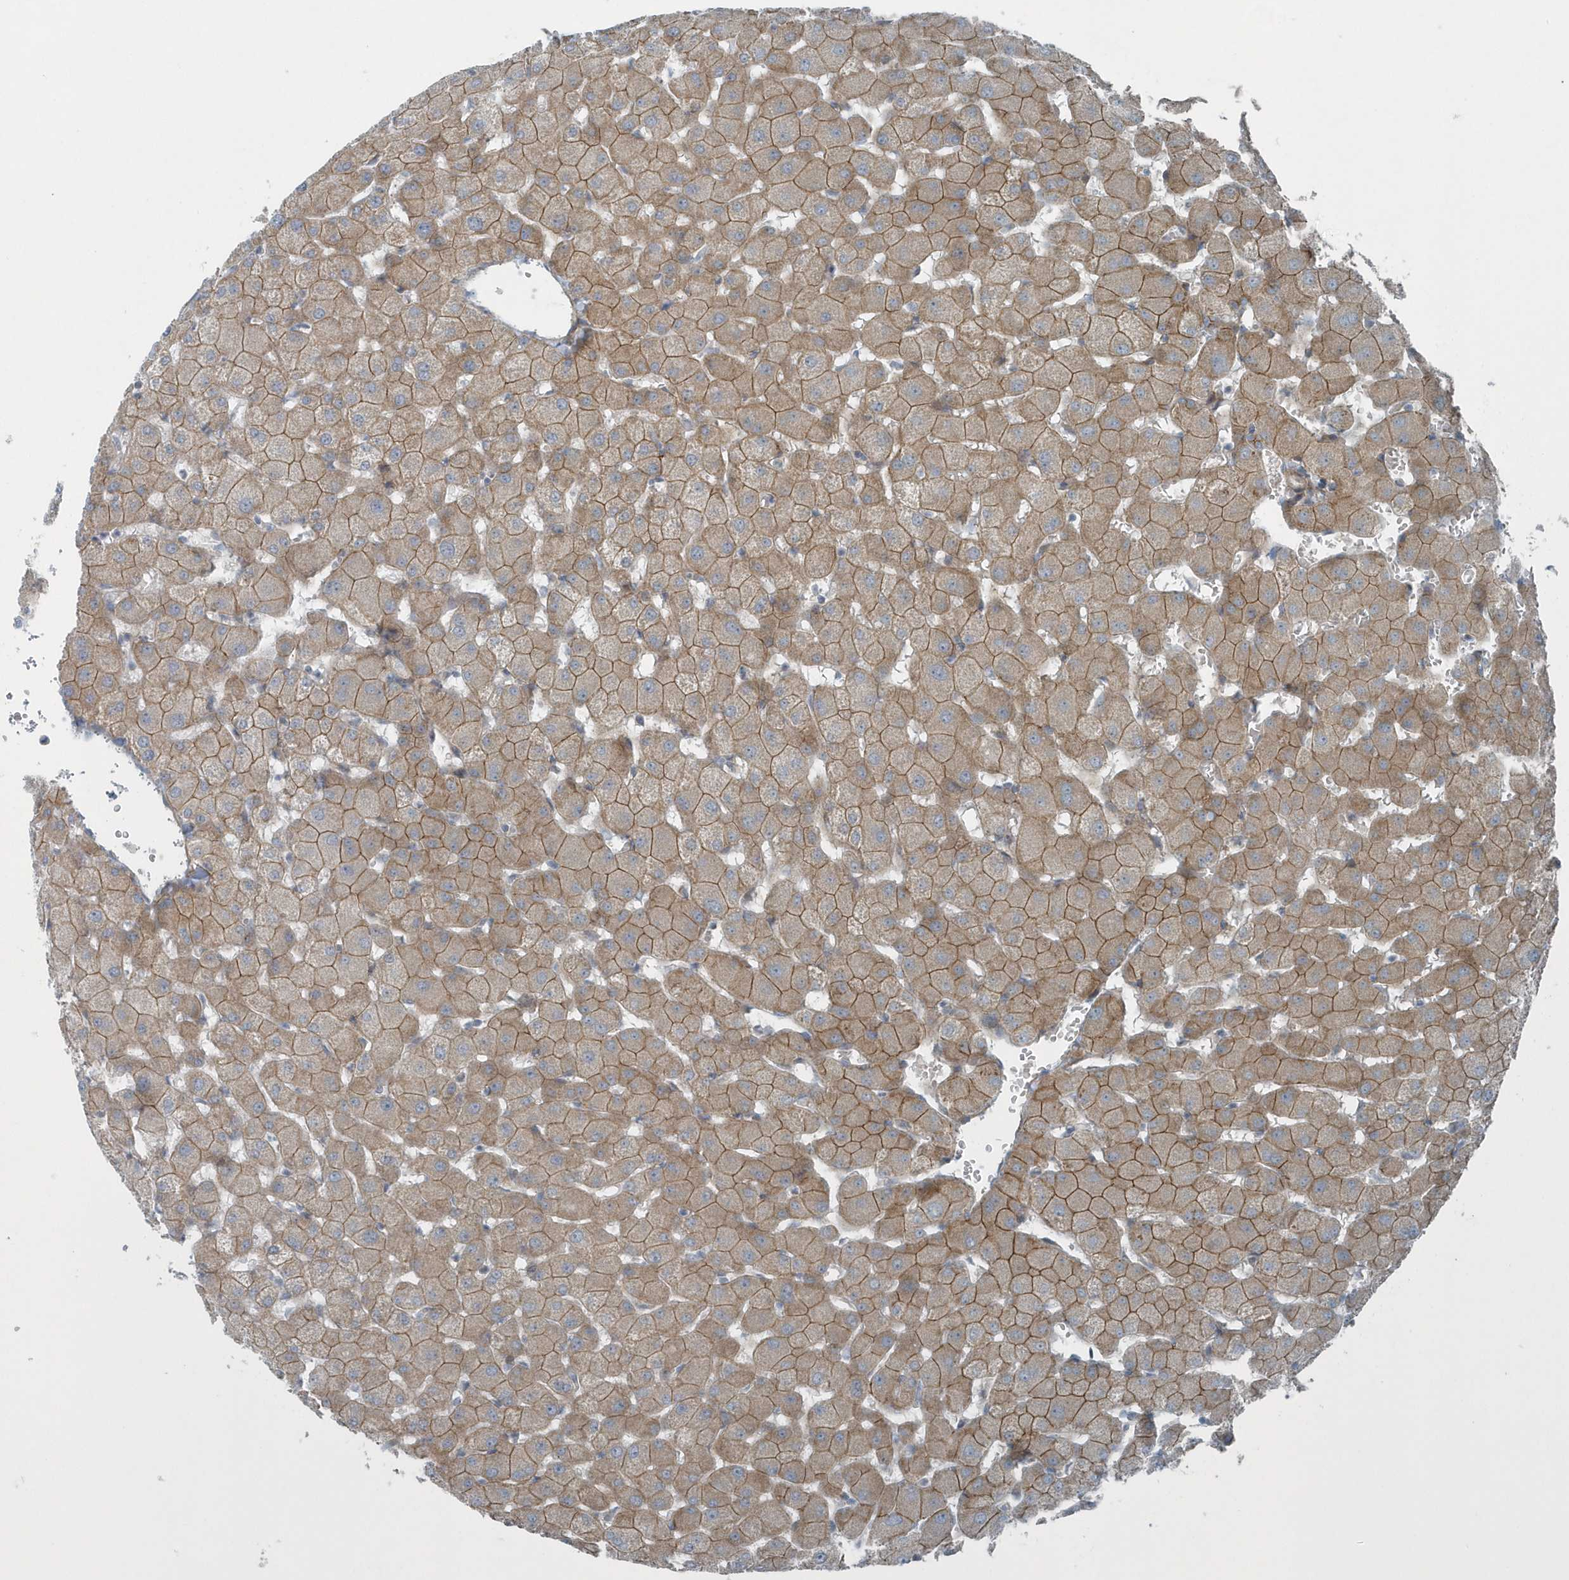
{"staining": {"intensity": "moderate", "quantity": ">75%", "location": "cytoplasmic/membranous"}, "tissue": "liver", "cell_type": "Cholangiocytes", "image_type": "normal", "snomed": [{"axis": "morphology", "description": "Normal tissue, NOS"}, {"axis": "topography", "description": "Liver"}], "caption": "IHC histopathology image of normal liver: human liver stained using immunohistochemistry (IHC) displays medium levels of moderate protein expression localized specifically in the cytoplasmic/membranous of cholangiocytes, appearing as a cytoplasmic/membranous brown color.", "gene": "GCC2", "patient": {"sex": "female", "age": 63}}